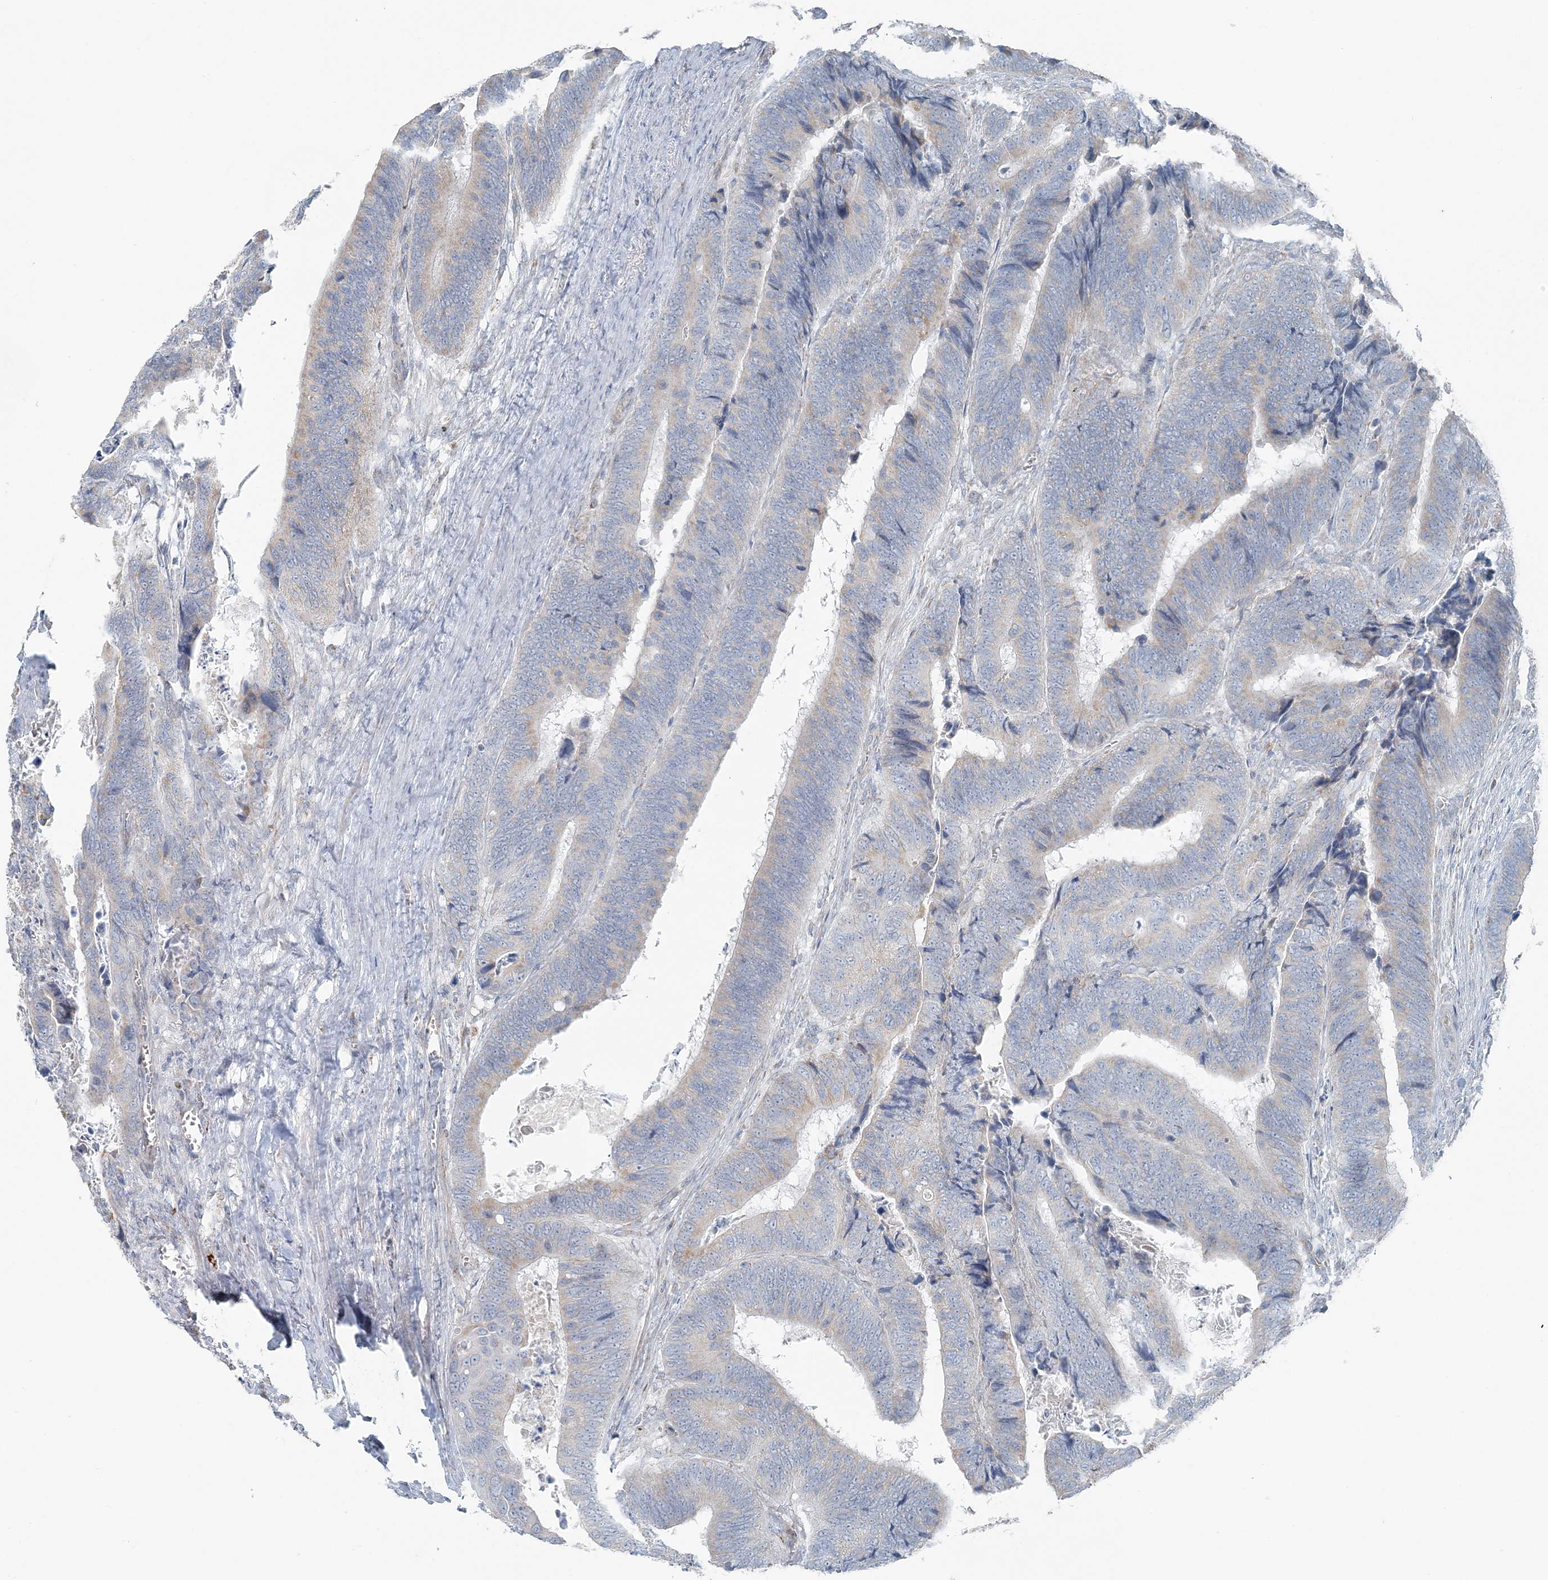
{"staining": {"intensity": "negative", "quantity": "none", "location": "none"}, "tissue": "colorectal cancer", "cell_type": "Tumor cells", "image_type": "cancer", "snomed": [{"axis": "morphology", "description": "Adenocarcinoma, NOS"}, {"axis": "topography", "description": "Colon"}], "caption": "An image of adenocarcinoma (colorectal) stained for a protein exhibits no brown staining in tumor cells.", "gene": "SLC22A16", "patient": {"sex": "male", "age": 72}}